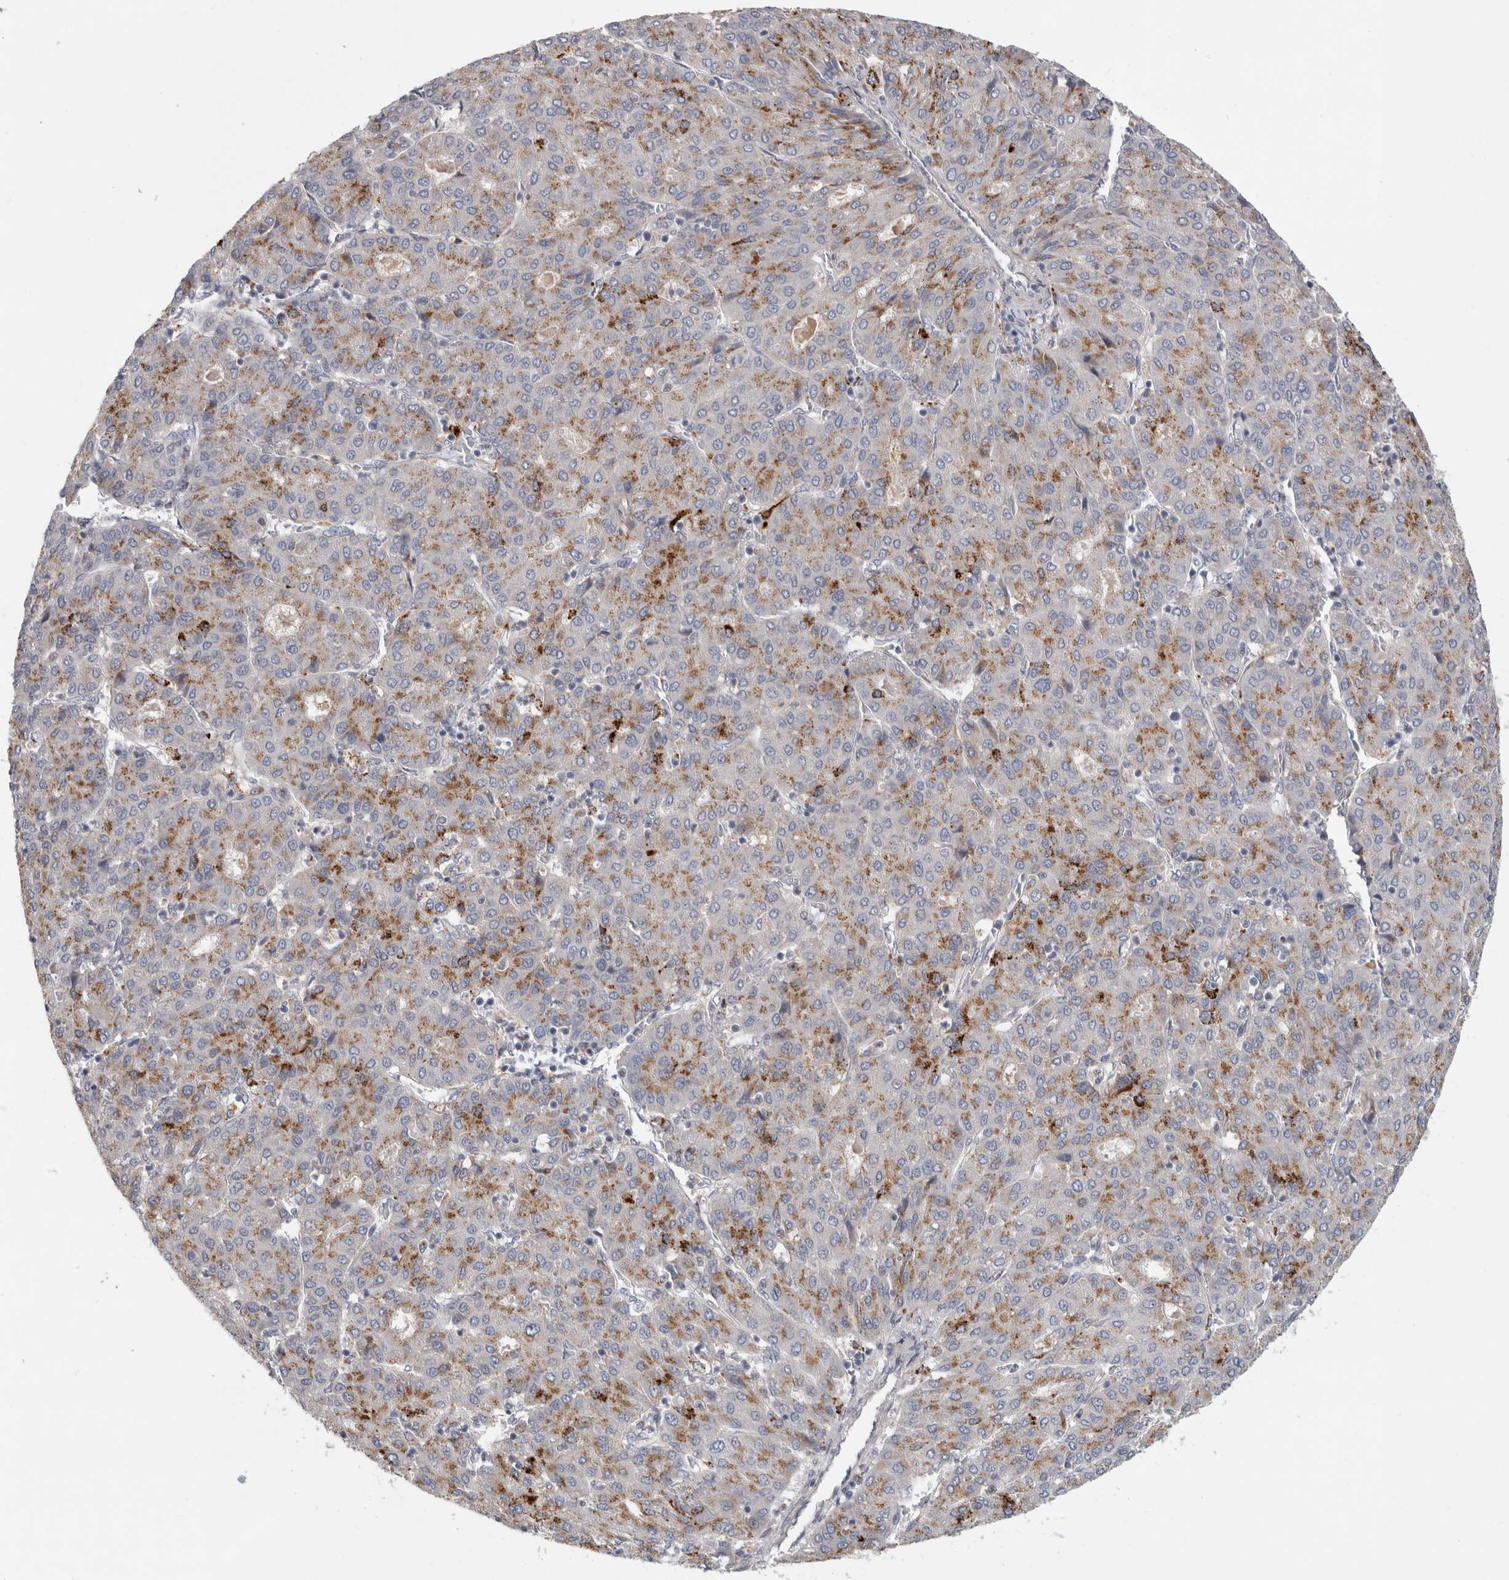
{"staining": {"intensity": "strong", "quantity": "25%-75%", "location": "cytoplasmic/membranous"}, "tissue": "liver cancer", "cell_type": "Tumor cells", "image_type": "cancer", "snomed": [{"axis": "morphology", "description": "Carcinoma, Hepatocellular, NOS"}, {"axis": "topography", "description": "Liver"}], "caption": "Brown immunohistochemical staining in liver cancer shows strong cytoplasmic/membranous positivity in about 25%-75% of tumor cells.", "gene": "MGAT1", "patient": {"sex": "male", "age": 65}}